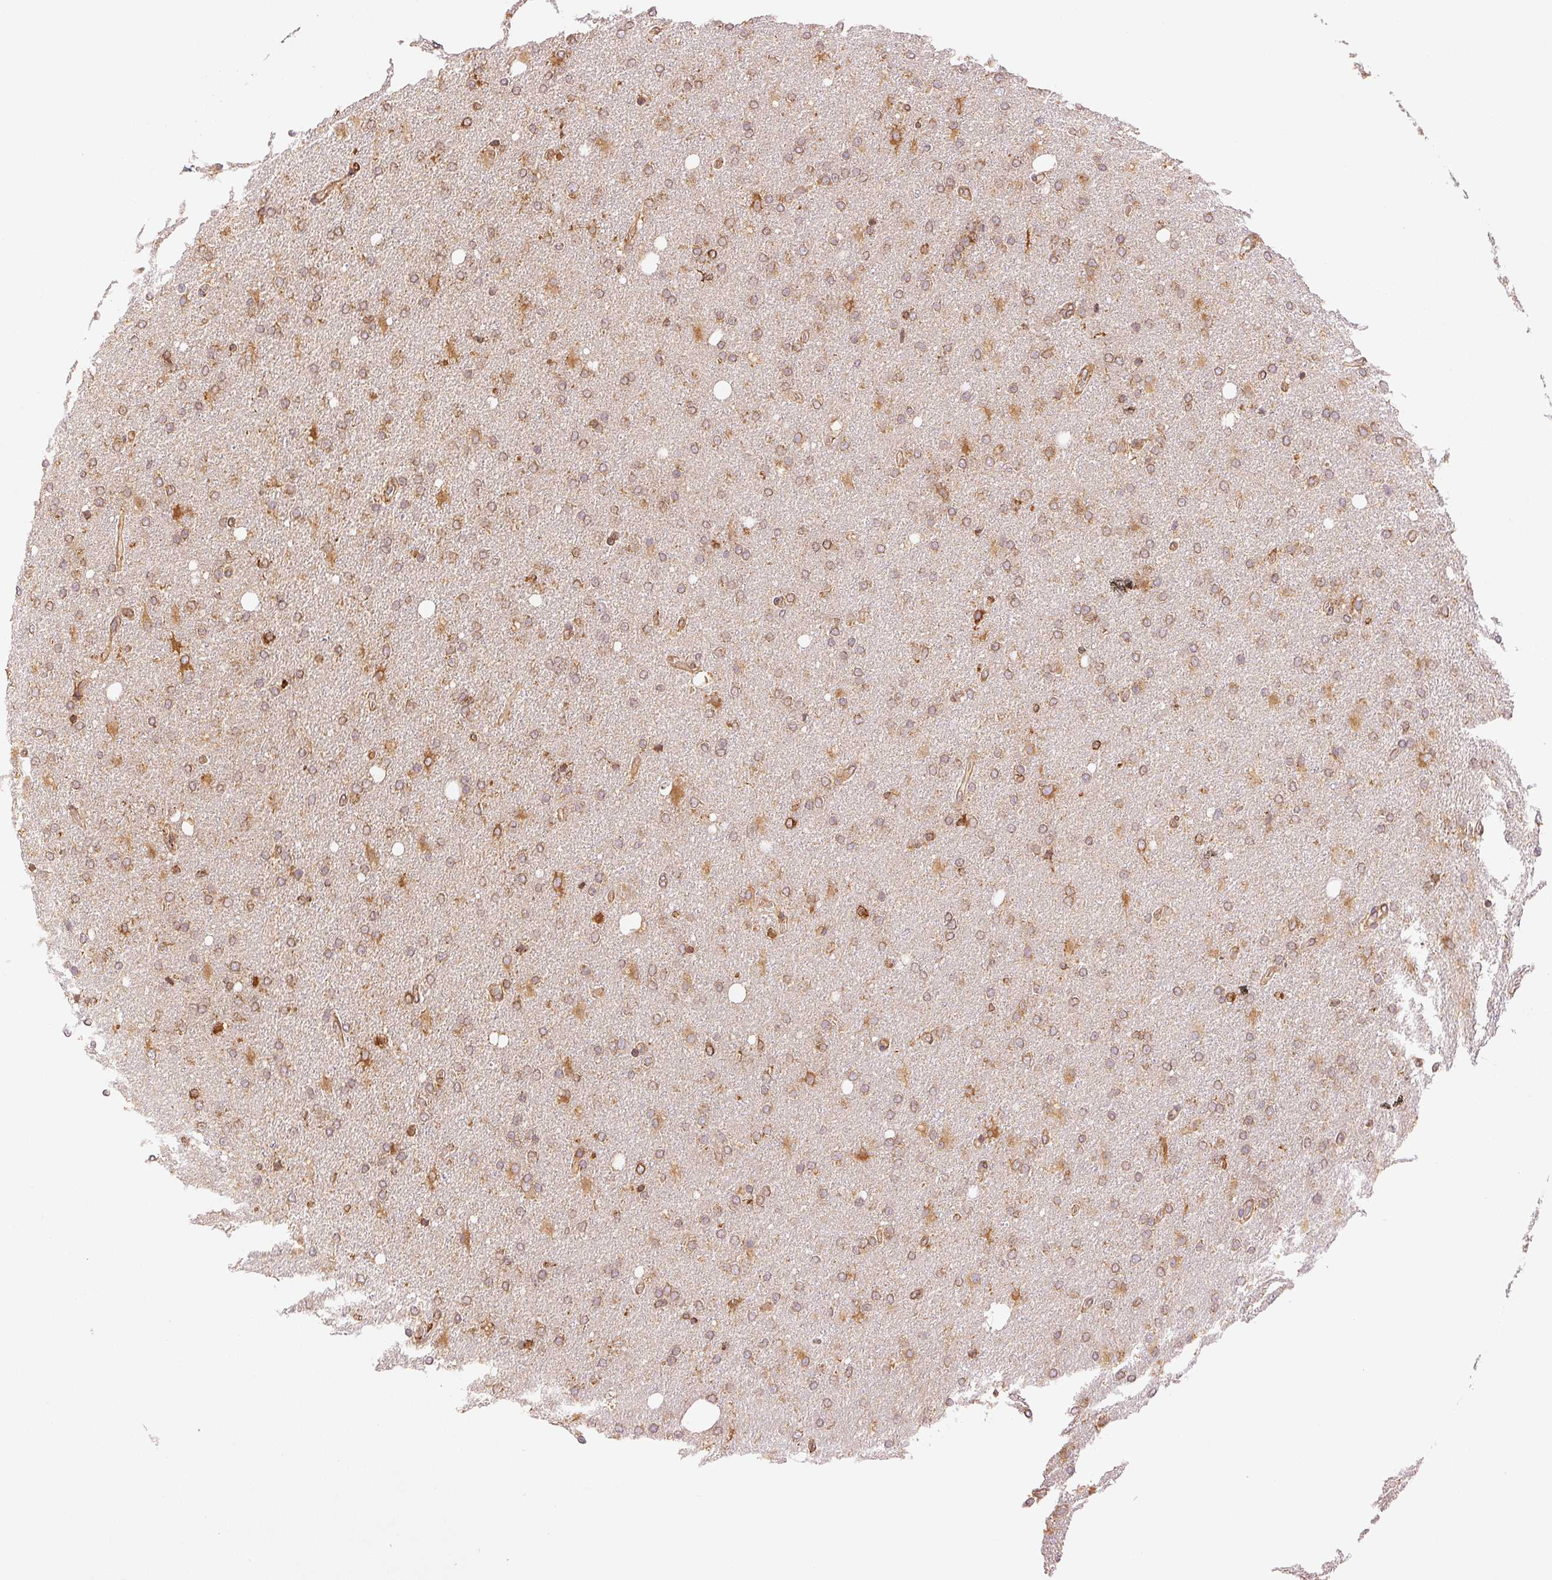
{"staining": {"intensity": "moderate", "quantity": ">75%", "location": "cytoplasmic/membranous"}, "tissue": "glioma", "cell_type": "Tumor cells", "image_type": "cancer", "snomed": [{"axis": "morphology", "description": "Glioma, malignant, High grade"}, {"axis": "topography", "description": "Cerebral cortex"}], "caption": "Moderate cytoplasmic/membranous protein staining is present in about >75% of tumor cells in malignant glioma (high-grade).", "gene": "RCN3", "patient": {"sex": "male", "age": 70}}